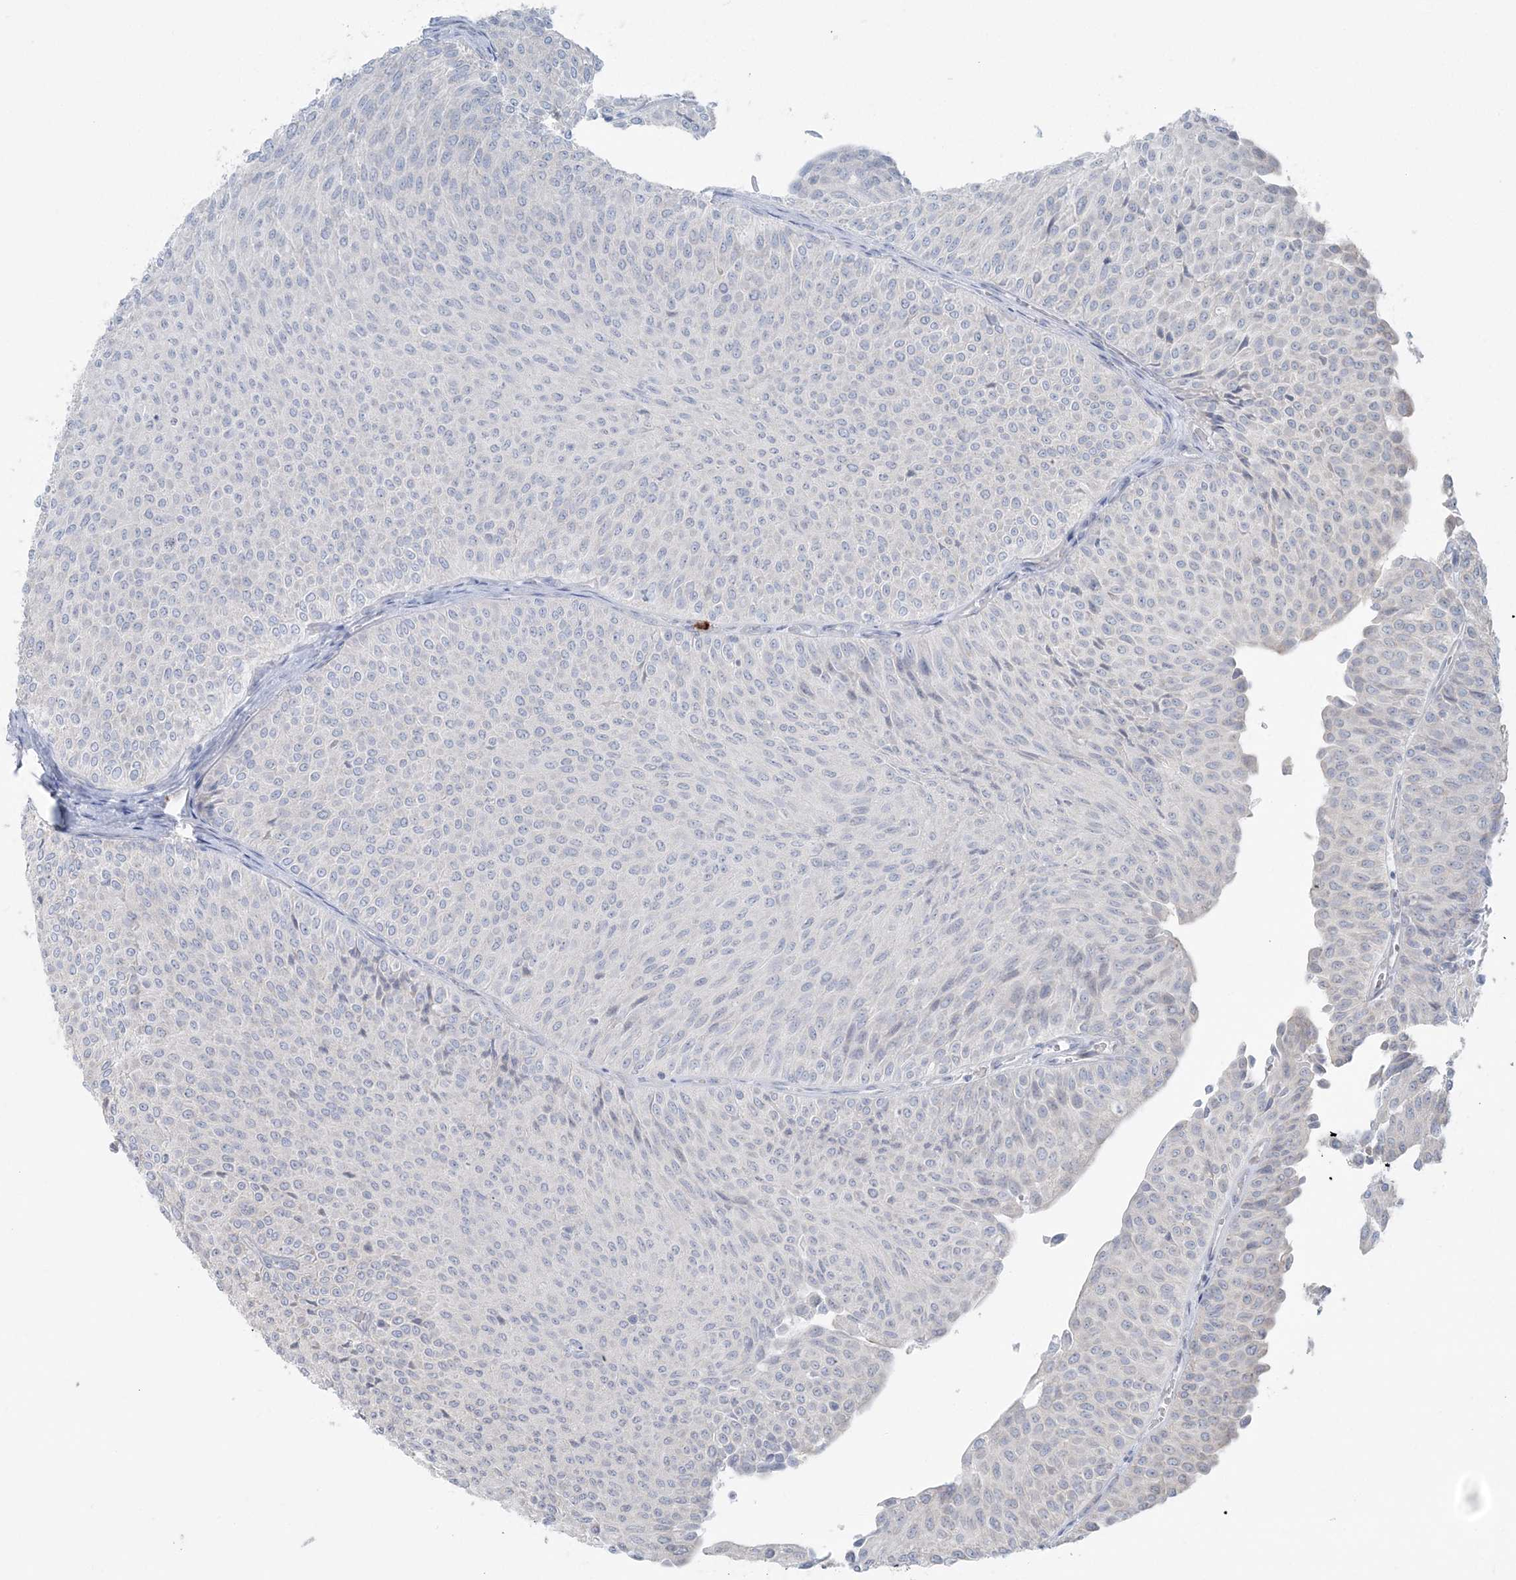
{"staining": {"intensity": "negative", "quantity": "none", "location": "none"}, "tissue": "urothelial cancer", "cell_type": "Tumor cells", "image_type": "cancer", "snomed": [{"axis": "morphology", "description": "Urothelial carcinoma, Low grade"}, {"axis": "topography", "description": "Urinary bladder"}], "caption": "DAB immunohistochemical staining of human low-grade urothelial carcinoma demonstrates no significant positivity in tumor cells. (Brightfield microscopy of DAB IHC at high magnification).", "gene": "CCNJ", "patient": {"sex": "male", "age": 78}}